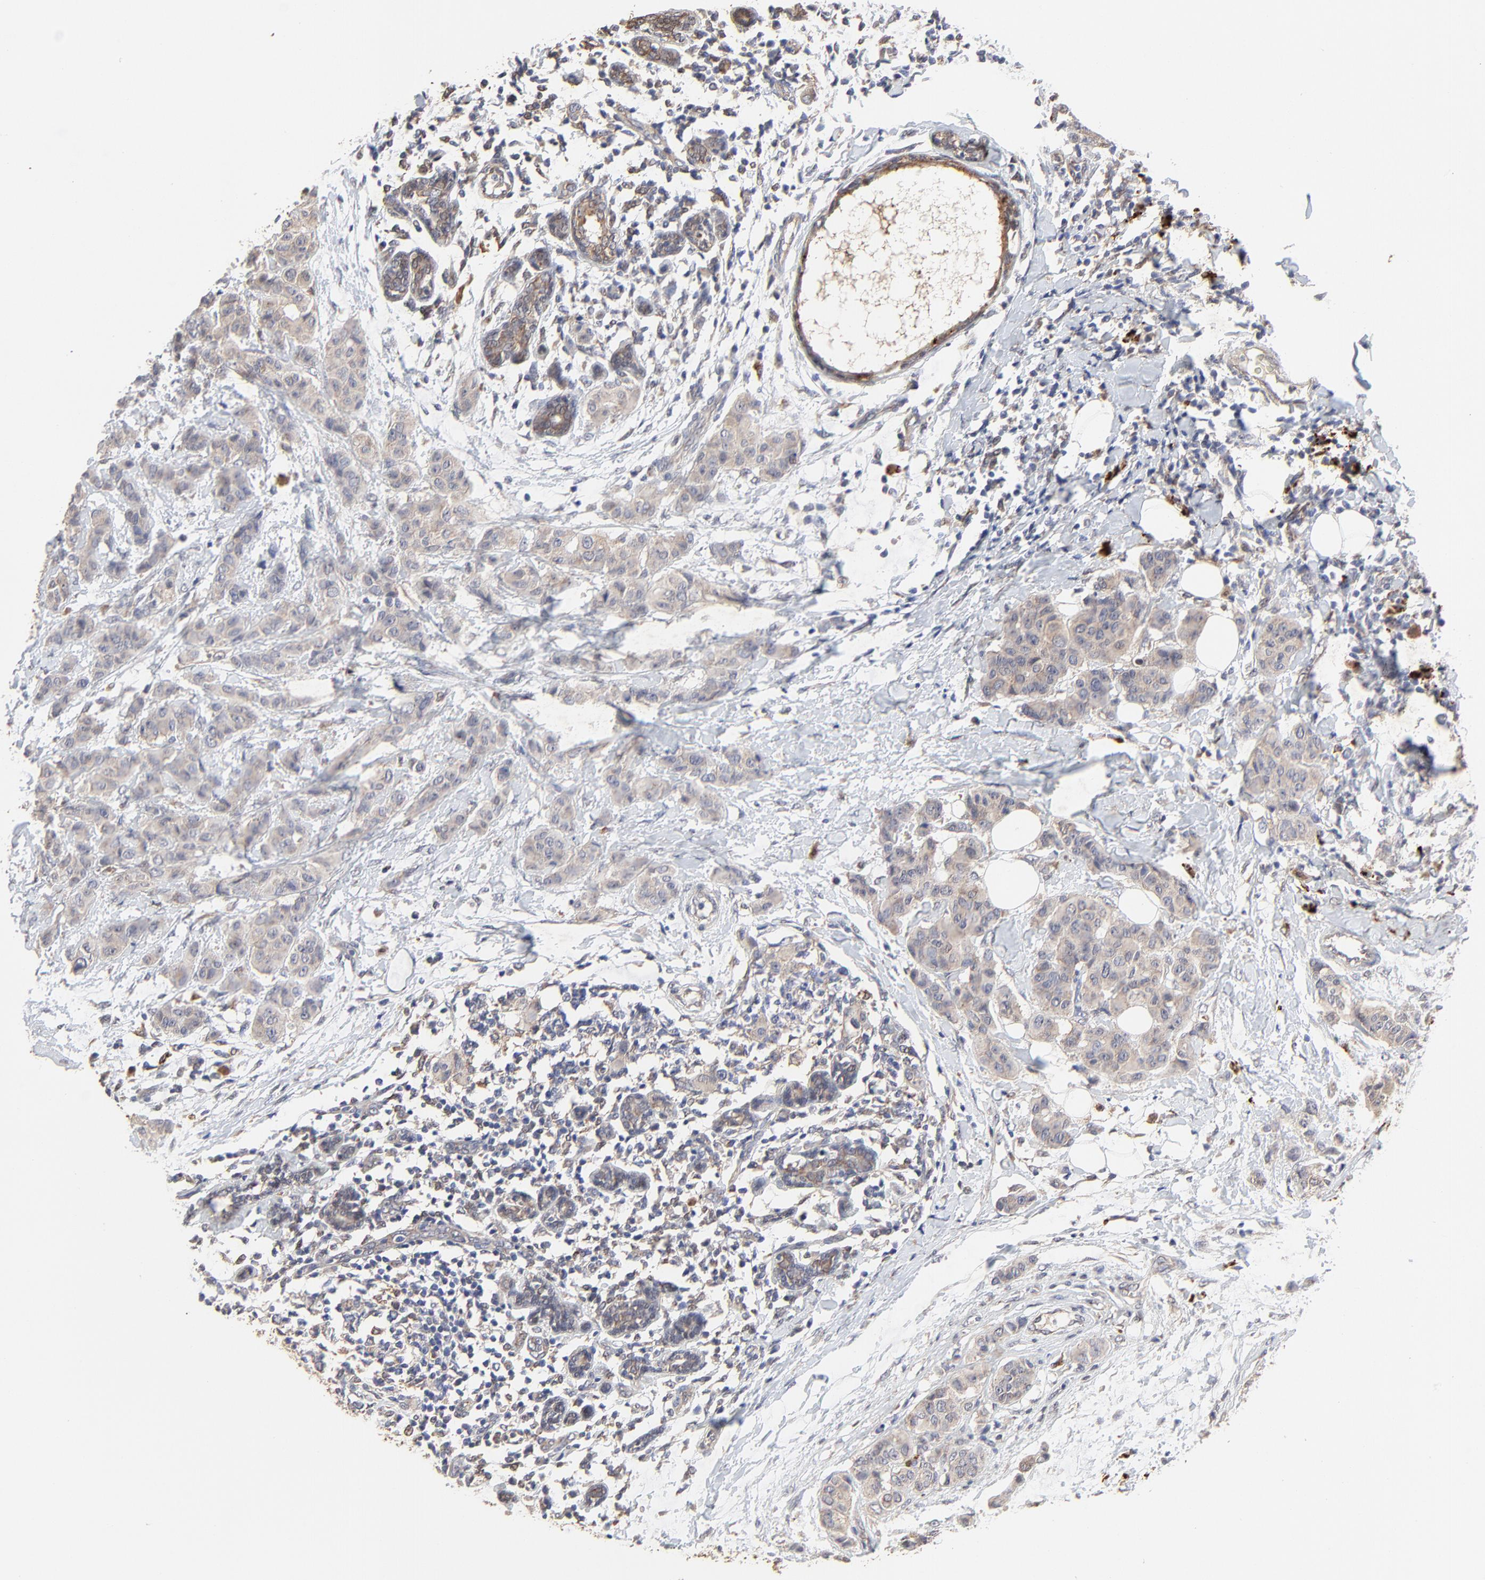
{"staining": {"intensity": "weak", "quantity": ">75%", "location": "cytoplasmic/membranous"}, "tissue": "breast cancer", "cell_type": "Tumor cells", "image_type": "cancer", "snomed": [{"axis": "morphology", "description": "Duct carcinoma"}, {"axis": "topography", "description": "Breast"}], "caption": "Weak cytoplasmic/membranous expression for a protein is appreciated in about >75% of tumor cells of breast intraductal carcinoma using IHC.", "gene": "LGALS3", "patient": {"sex": "female", "age": 40}}